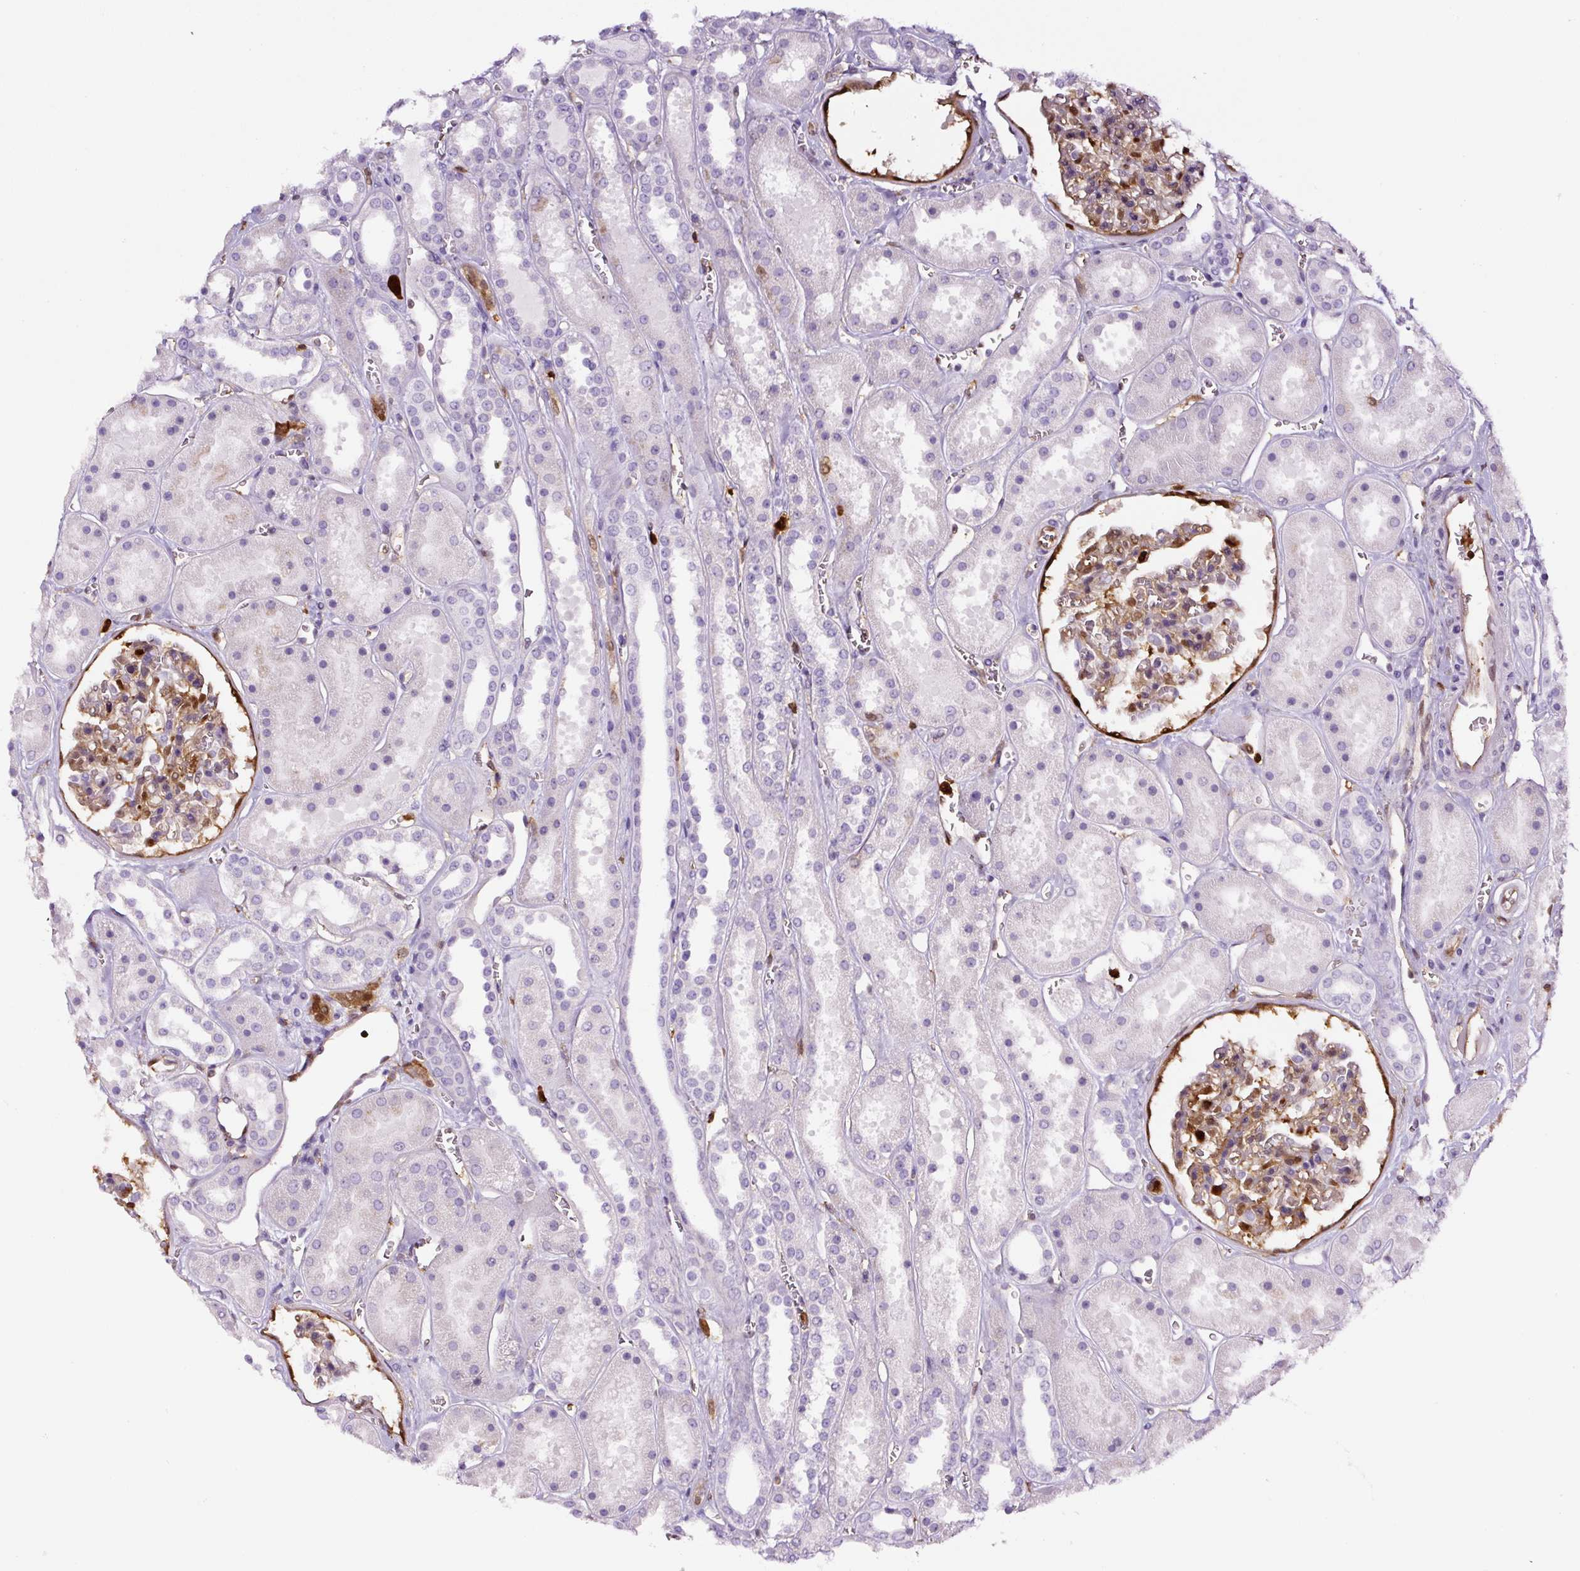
{"staining": {"intensity": "moderate", "quantity": "25%-75%", "location": "cytoplasmic/membranous,nuclear"}, "tissue": "kidney", "cell_type": "Cells in glomeruli", "image_type": "normal", "snomed": [{"axis": "morphology", "description": "Normal tissue, NOS"}, {"axis": "topography", "description": "Kidney"}], "caption": "Unremarkable kidney was stained to show a protein in brown. There is medium levels of moderate cytoplasmic/membranous,nuclear staining in about 25%-75% of cells in glomeruli. The staining was performed using DAB, with brown indicating positive protein expression. Nuclei are stained blue with hematoxylin.", "gene": "ANXA1", "patient": {"sex": "female", "age": 41}}